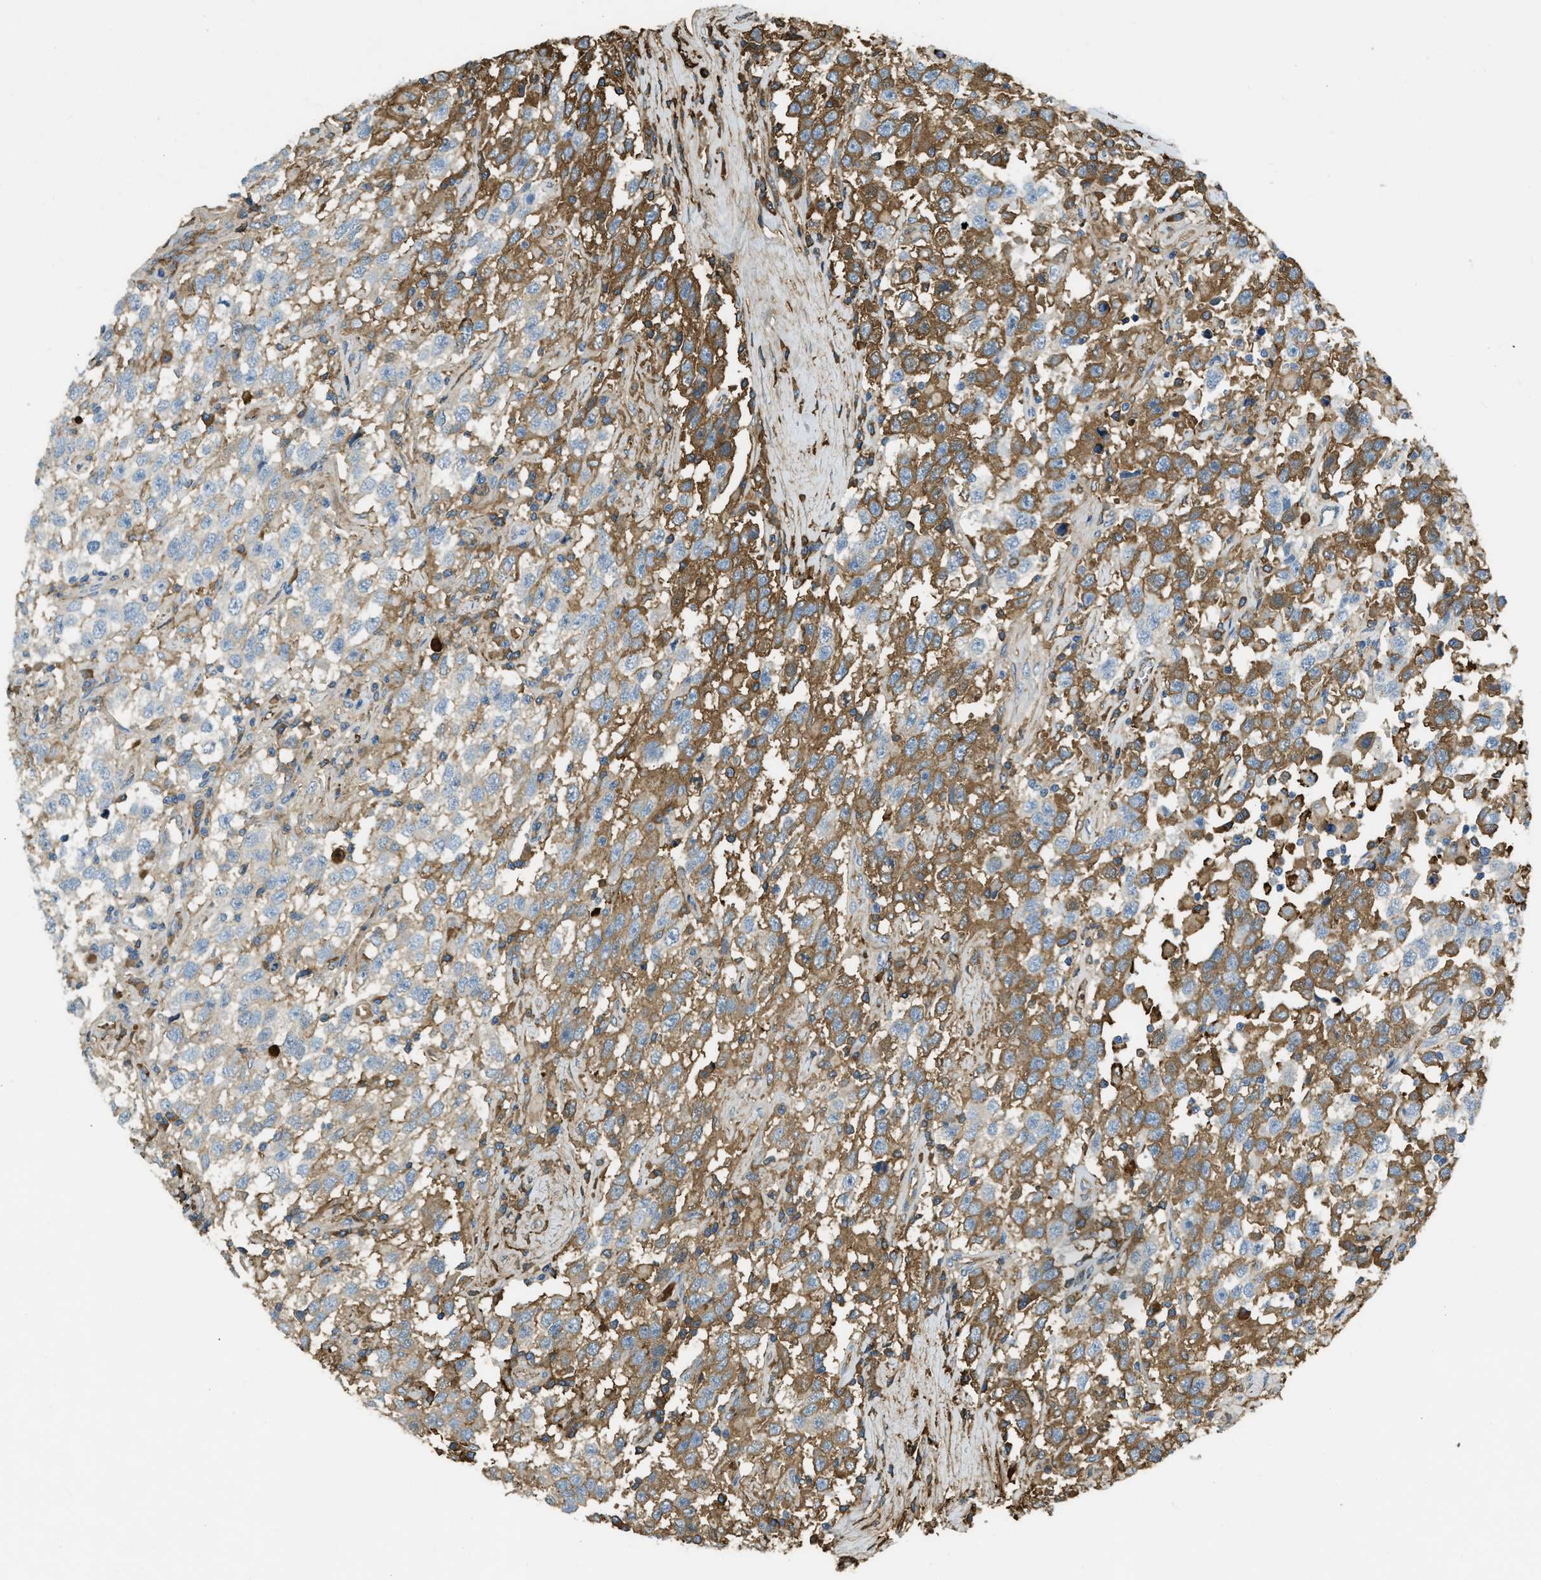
{"staining": {"intensity": "strong", "quantity": ">75%", "location": "cytoplasmic/membranous"}, "tissue": "testis cancer", "cell_type": "Tumor cells", "image_type": "cancer", "snomed": [{"axis": "morphology", "description": "Seminoma, NOS"}, {"axis": "topography", "description": "Testis"}], "caption": "Human testis cancer (seminoma) stained with a brown dye displays strong cytoplasmic/membranous positive staining in approximately >75% of tumor cells.", "gene": "PRTN3", "patient": {"sex": "male", "age": 41}}